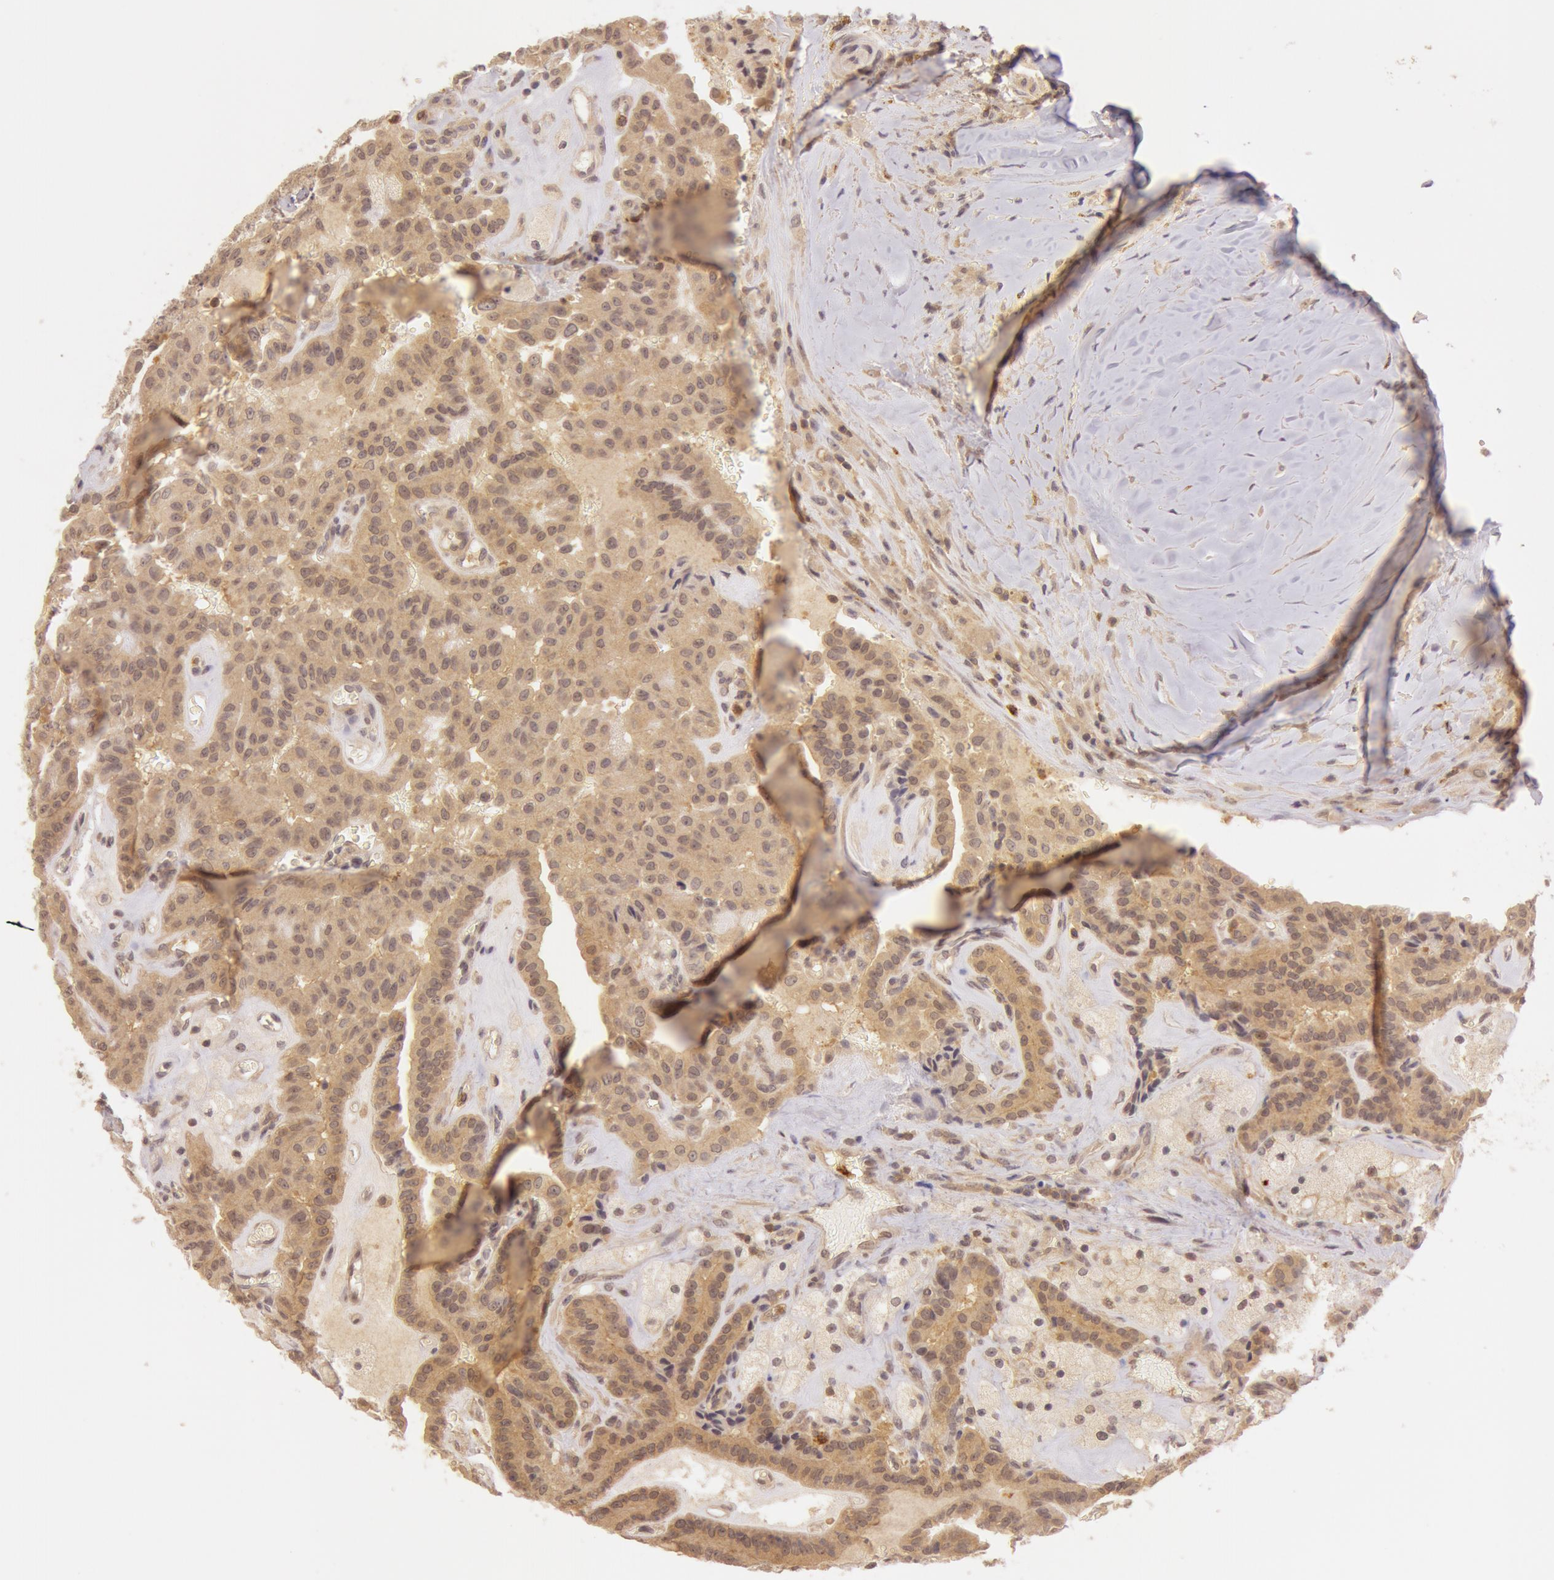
{"staining": {"intensity": "moderate", "quantity": ">75%", "location": "cytoplasmic/membranous"}, "tissue": "thyroid cancer", "cell_type": "Tumor cells", "image_type": "cancer", "snomed": [{"axis": "morphology", "description": "Papillary adenocarcinoma, NOS"}, {"axis": "topography", "description": "Thyroid gland"}], "caption": "Immunohistochemical staining of human thyroid papillary adenocarcinoma reveals moderate cytoplasmic/membranous protein positivity in approximately >75% of tumor cells.", "gene": "ATG2B", "patient": {"sex": "male", "age": 87}}